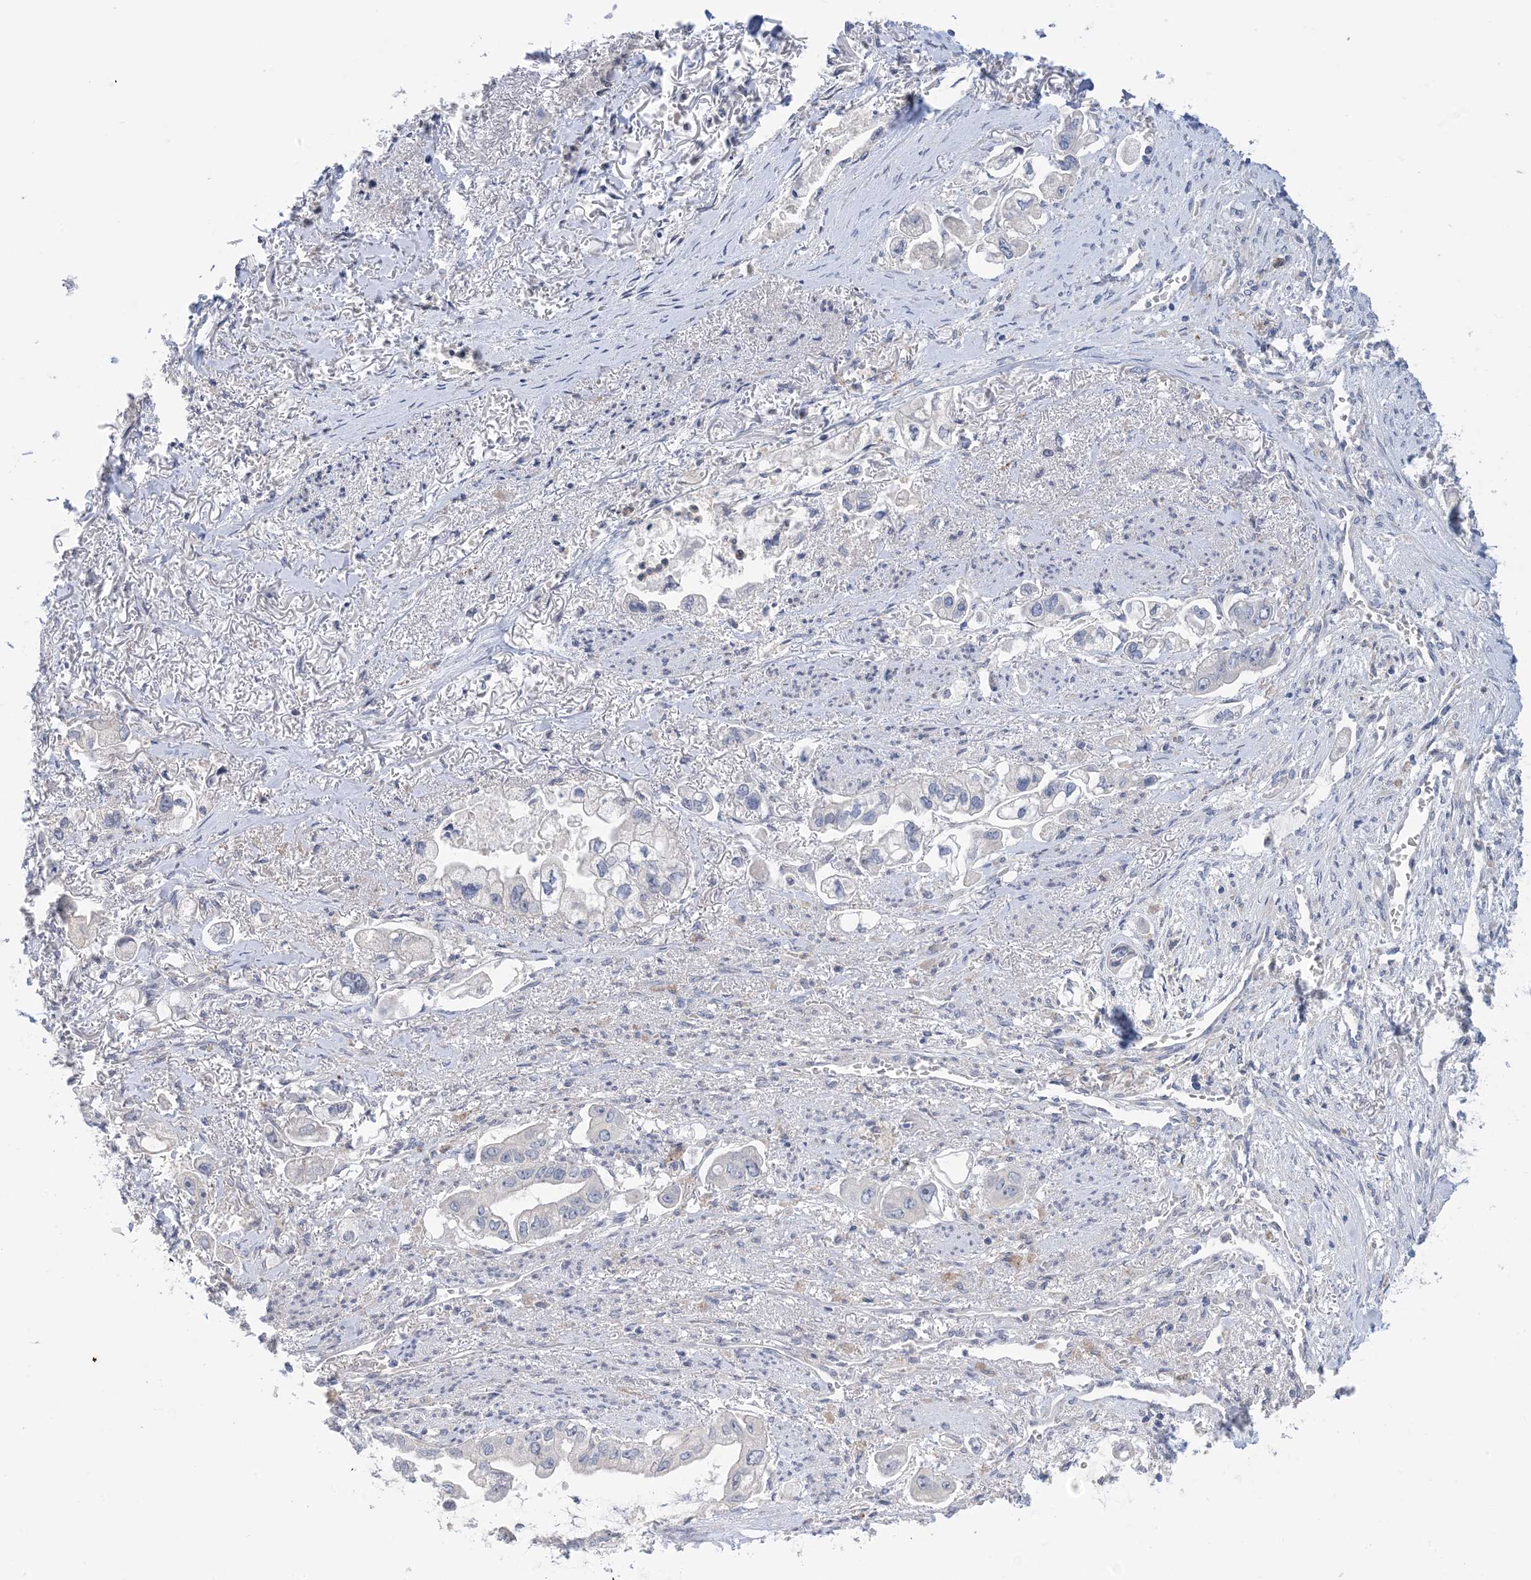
{"staining": {"intensity": "negative", "quantity": "none", "location": "none"}, "tissue": "stomach cancer", "cell_type": "Tumor cells", "image_type": "cancer", "snomed": [{"axis": "morphology", "description": "Adenocarcinoma, NOS"}, {"axis": "topography", "description": "Stomach"}], "caption": "This histopathology image is of stomach cancer (adenocarcinoma) stained with immunohistochemistry to label a protein in brown with the nuclei are counter-stained blue. There is no positivity in tumor cells.", "gene": "TTYH1", "patient": {"sex": "male", "age": 62}}